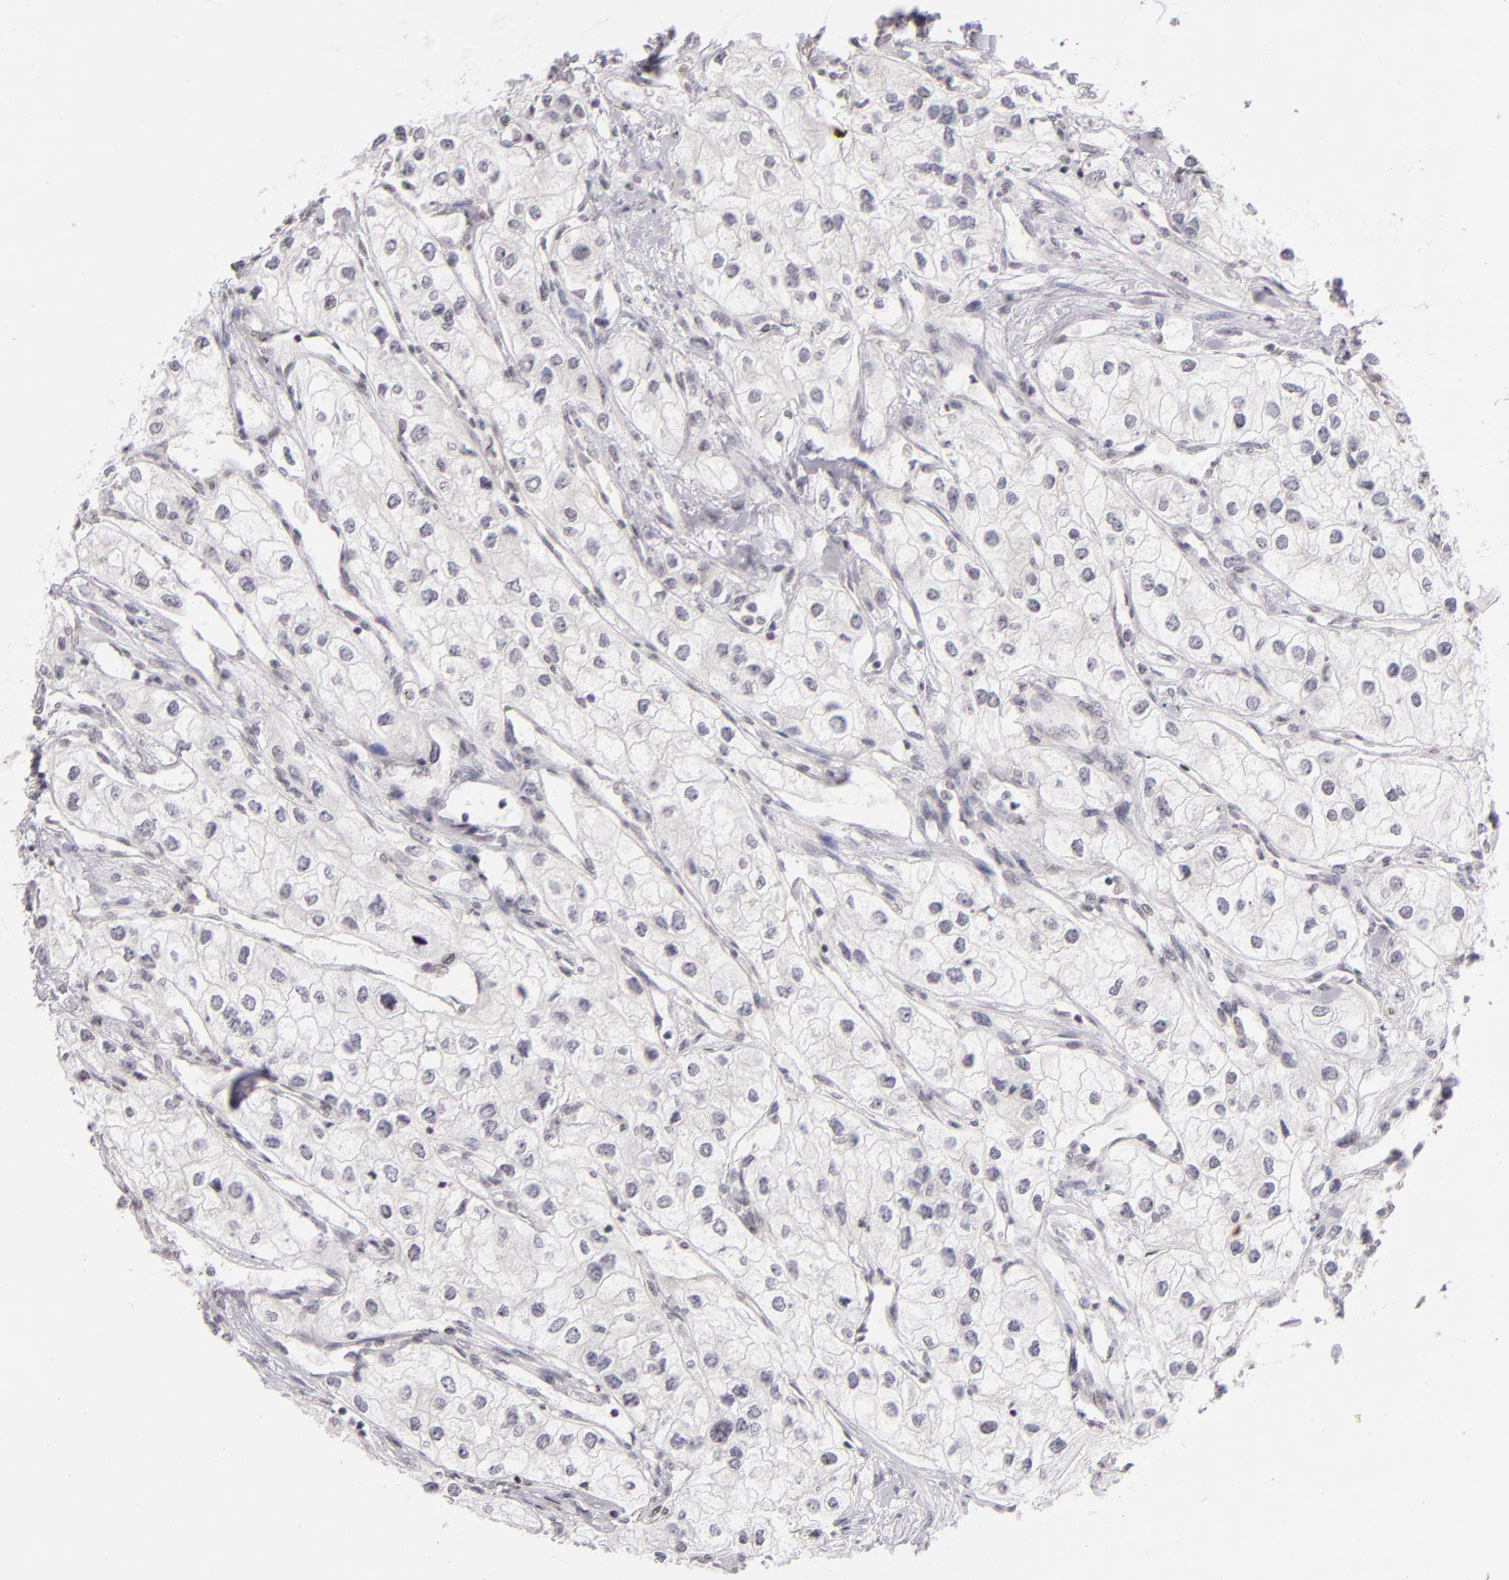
{"staining": {"intensity": "negative", "quantity": "none", "location": "none"}, "tissue": "renal cancer", "cell_type": "Tumor cells", "image_type": "cancer", "snomed": [{"axis": "morphology", "description": "Adenocarcinoma, NOS"}, {"axis": "topography", "description": "Kidney"}], "caption": "An image of renal cancer stained for a protein reveals no brown staining in tumor cells.", "gene": "CD40", "patient": {"sex": "male", "age": 57}}